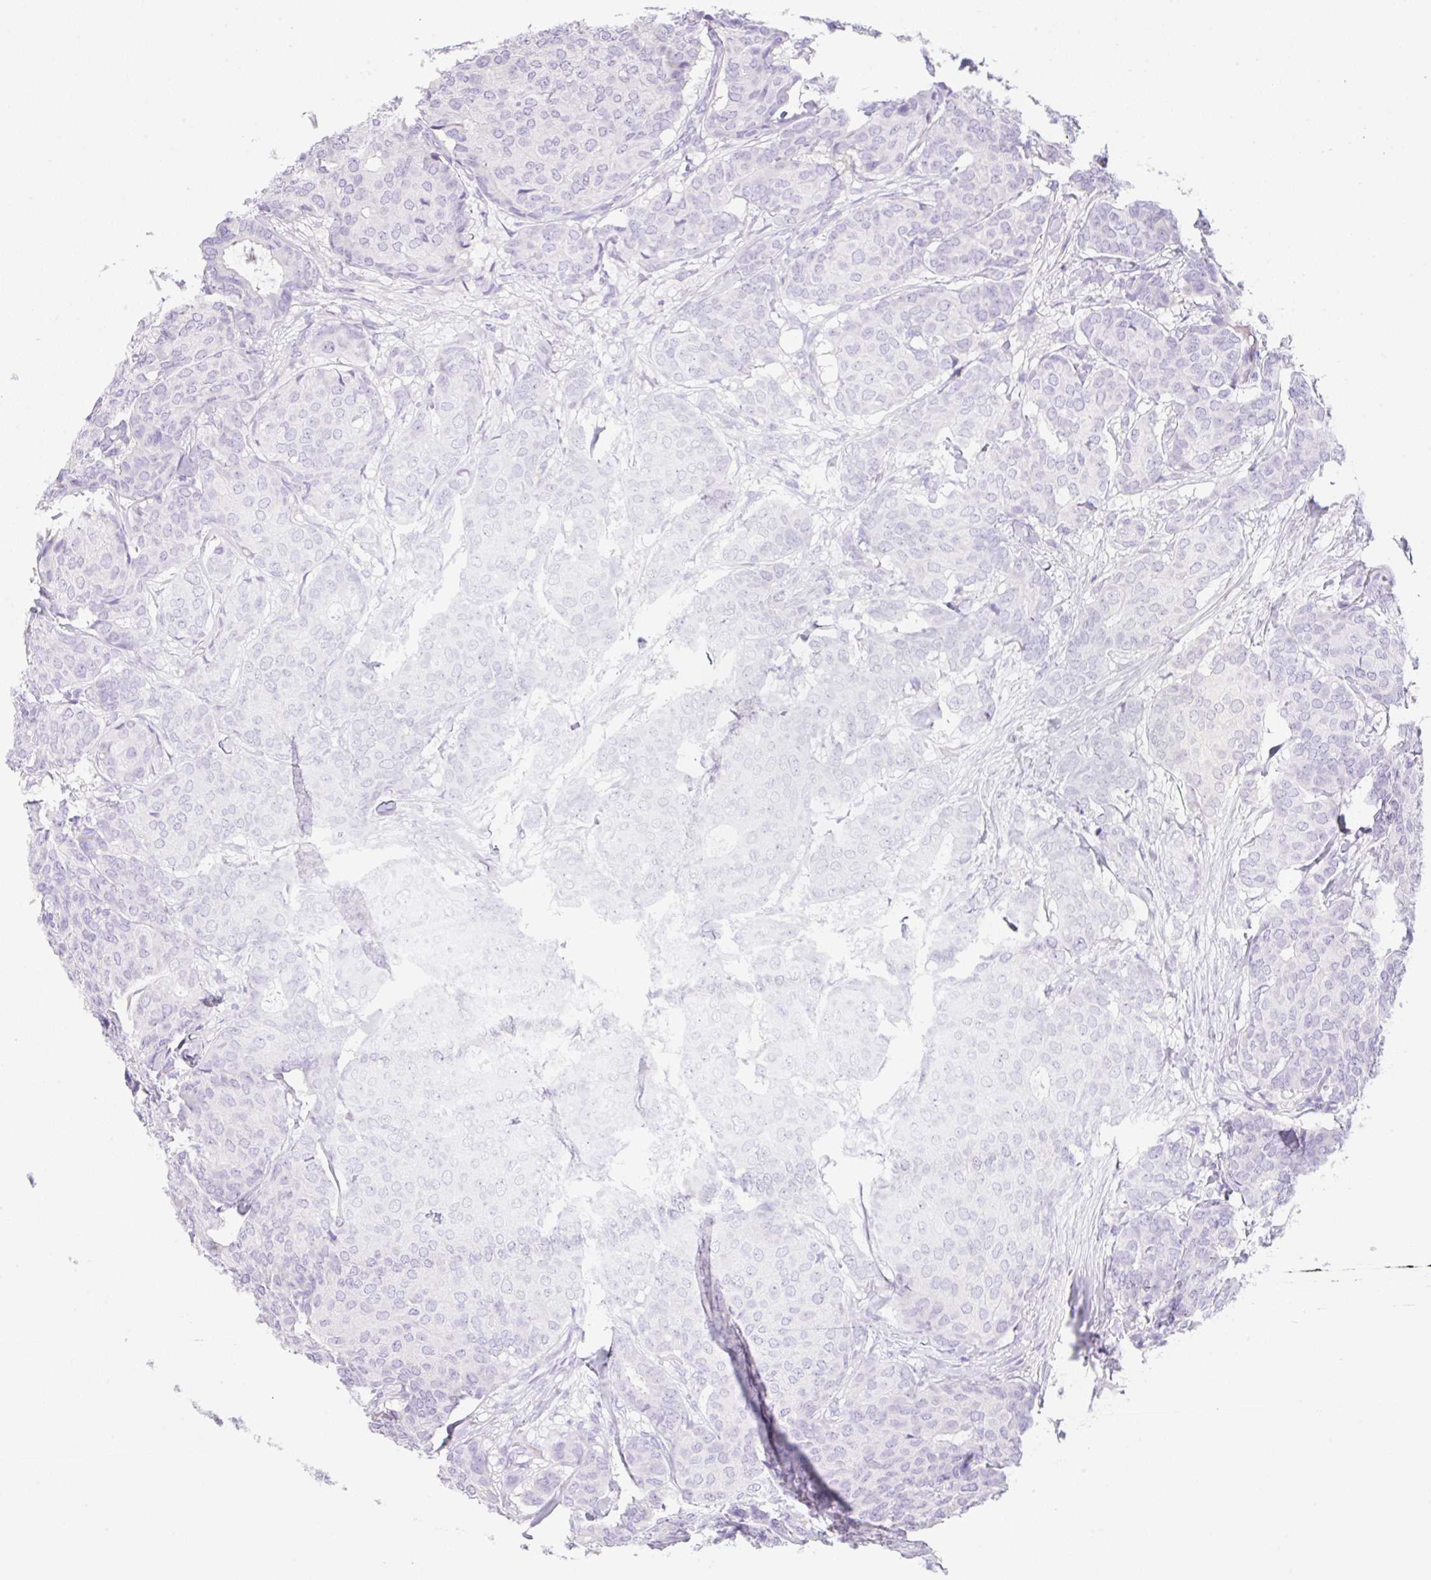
{"staining": {"intensity": "negative", "quantity": "none", "location": "none"}, "tissue": "breast cancer", "cell_type": "Tumor cells", "image_type": "cancer", "snomed": [{"axis": "morphology", "description": "Duct carcinoma"}, {"axis": "topography", "description": "Breast"}], "caption": "The immunohistochemistry micrograph has no significant staining in tumor cells of breast cancer tissue.", "gene": "KLK8", "patient": {"sex": "female", "age": 75}}